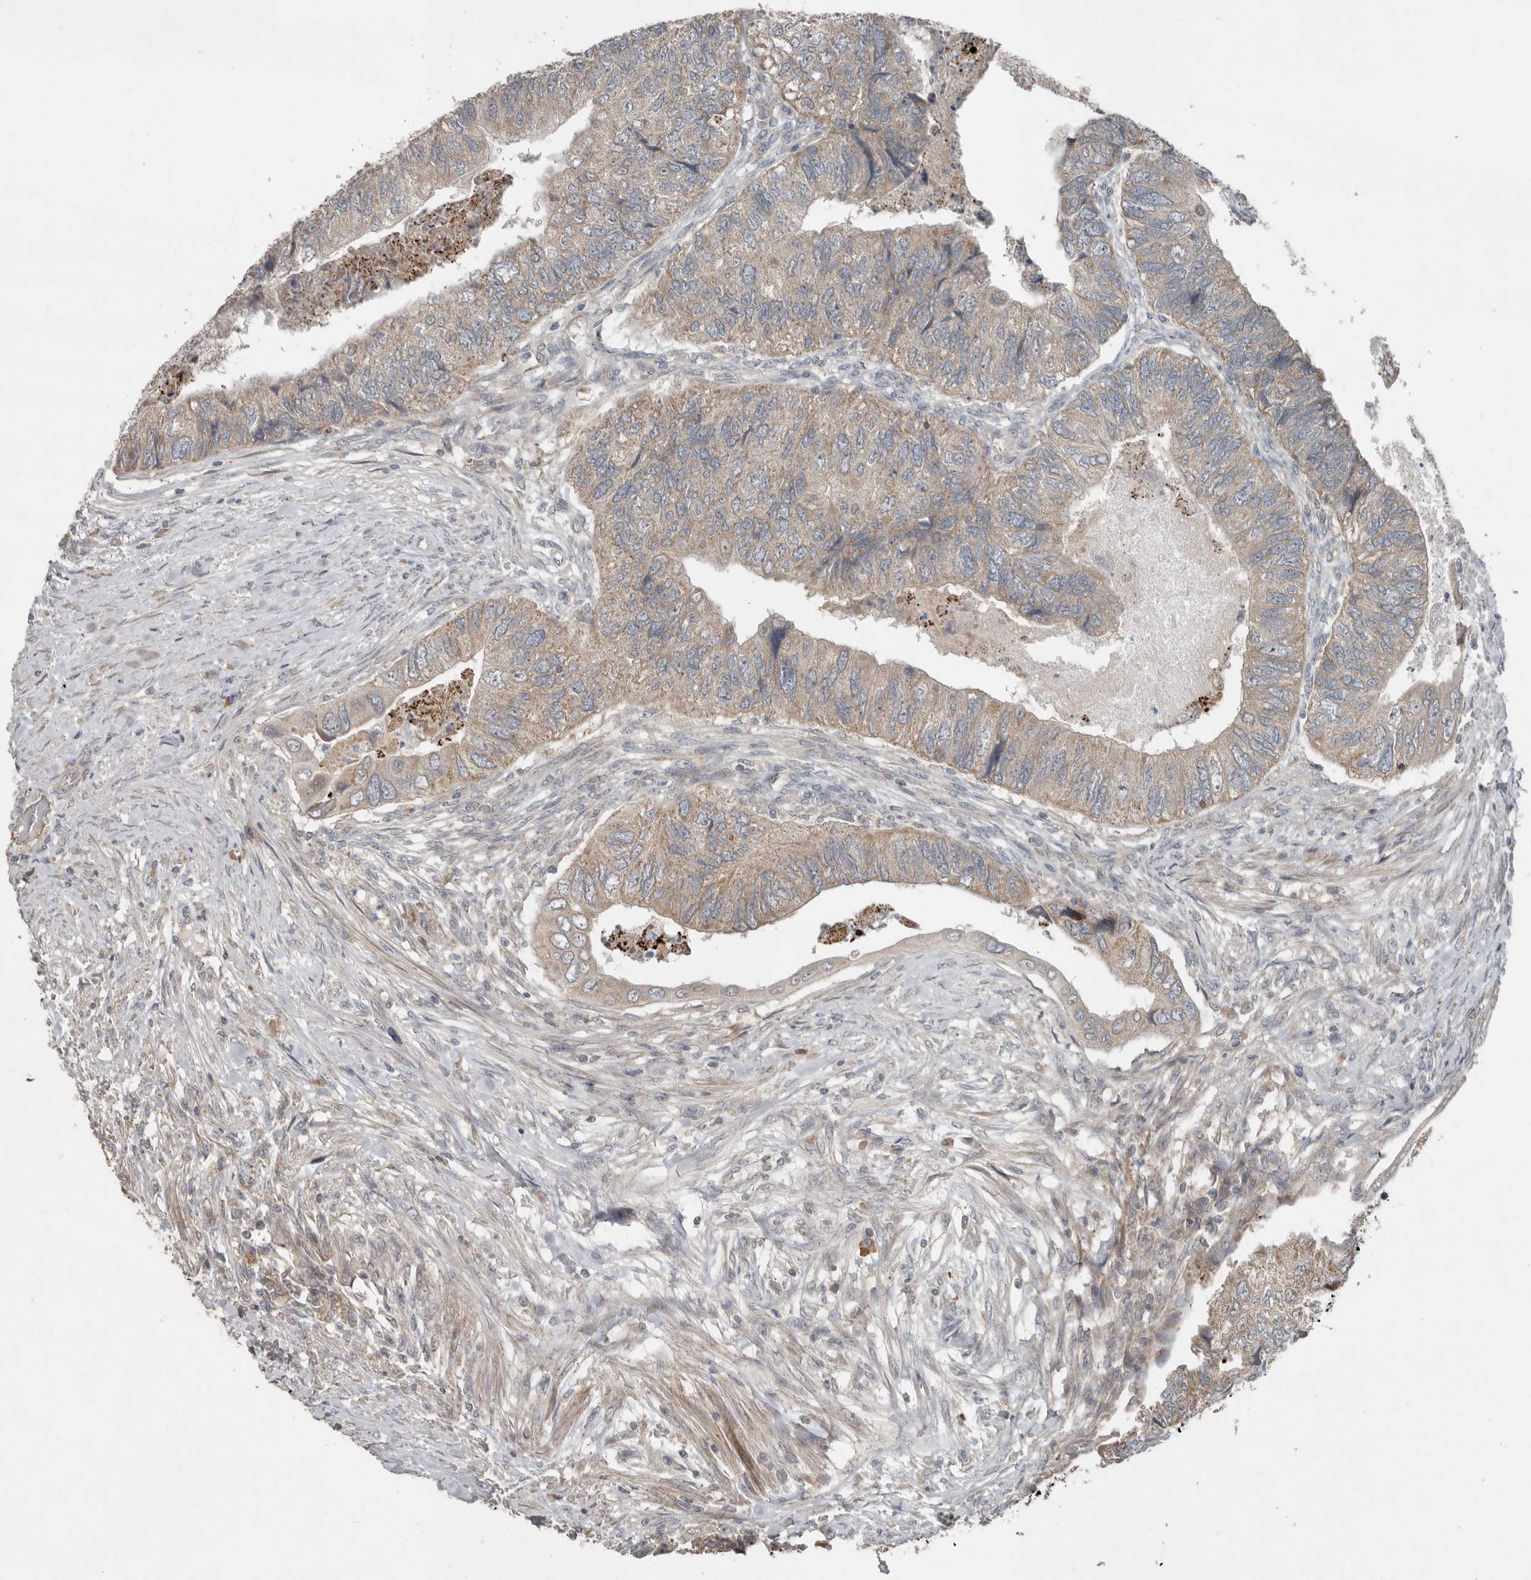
{"staining": {"intensity": "weak", "quantity": "25%-75%", "location": "cytoplasmic/membranous"}, "tissue": "colorectal cancer", "cell_type": "Tumor cells", "image_type": "cancer", "snomed": [{"axis": "morphology", "description": "Adenocarcinoma, NOS"}, {"axis": "topography", "description": "Rectum"}], "caption": "Weak cytoplasmic/membranous positivity for a protein is identified in about 25%-75% of tumor cells of adenocarcinoma (colorectal) using IHC.", "gene": "SLC6A7", "patient": {"sex": "male", "age": 63}}